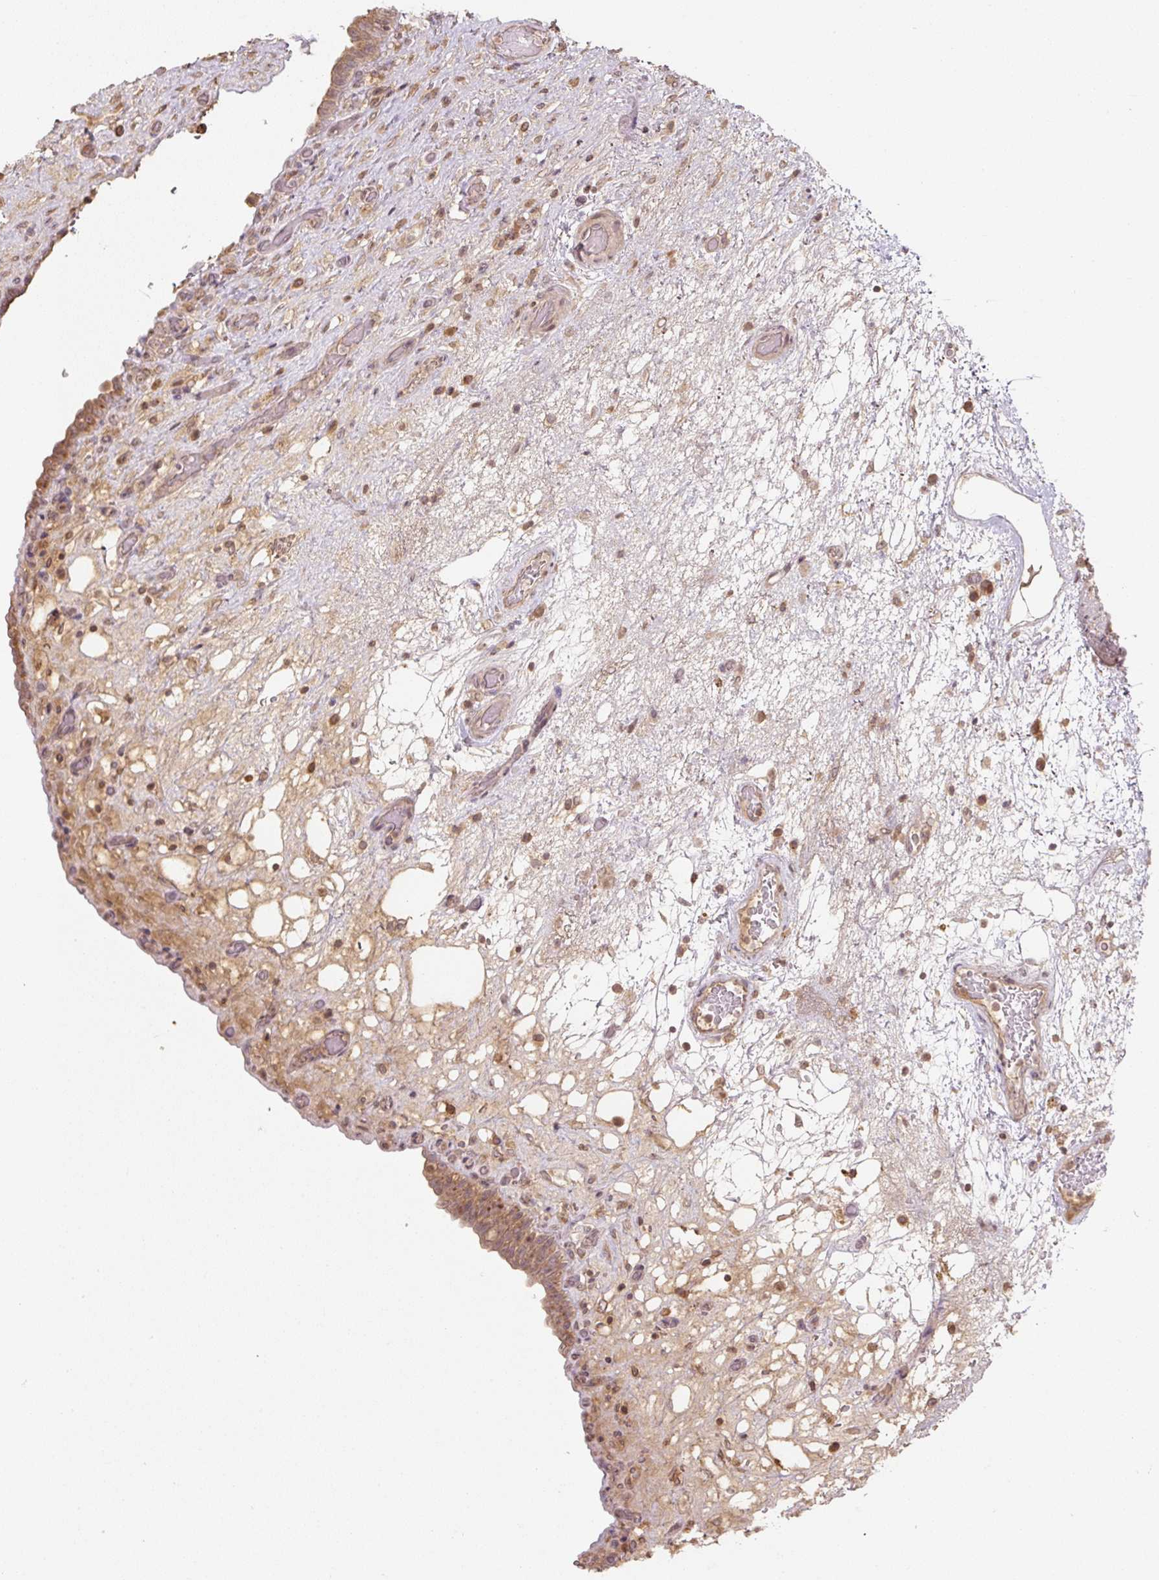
{"staining": {"intensity": "weak", "quantity": "25%-75%", "location": "cytoplasmic/membranous,nuclear"}, "tissue": "urinary bladder", "cell_type": "Urothelial cells", "image_type": "normal", "snomed": [{"axis": "morphology", "description": "Normal tissue, NOS"}, {"axis": "topography", "description": "Urinary bladder"}], "caption": "High-magnification brightfield microscopy of normal urinary bladder stained with DAB (brown) and counterstained with hematoxylin (blue). urothelial cells exhibit weak cytoplasmic/membranous,nuclear positivity is seen in about25%-75% of cells. (brown staining indicates protein expression, while blue staining denotes nuclei).", "gene": "C2orf73", "patient": {"sex": "male", "age": 71}}